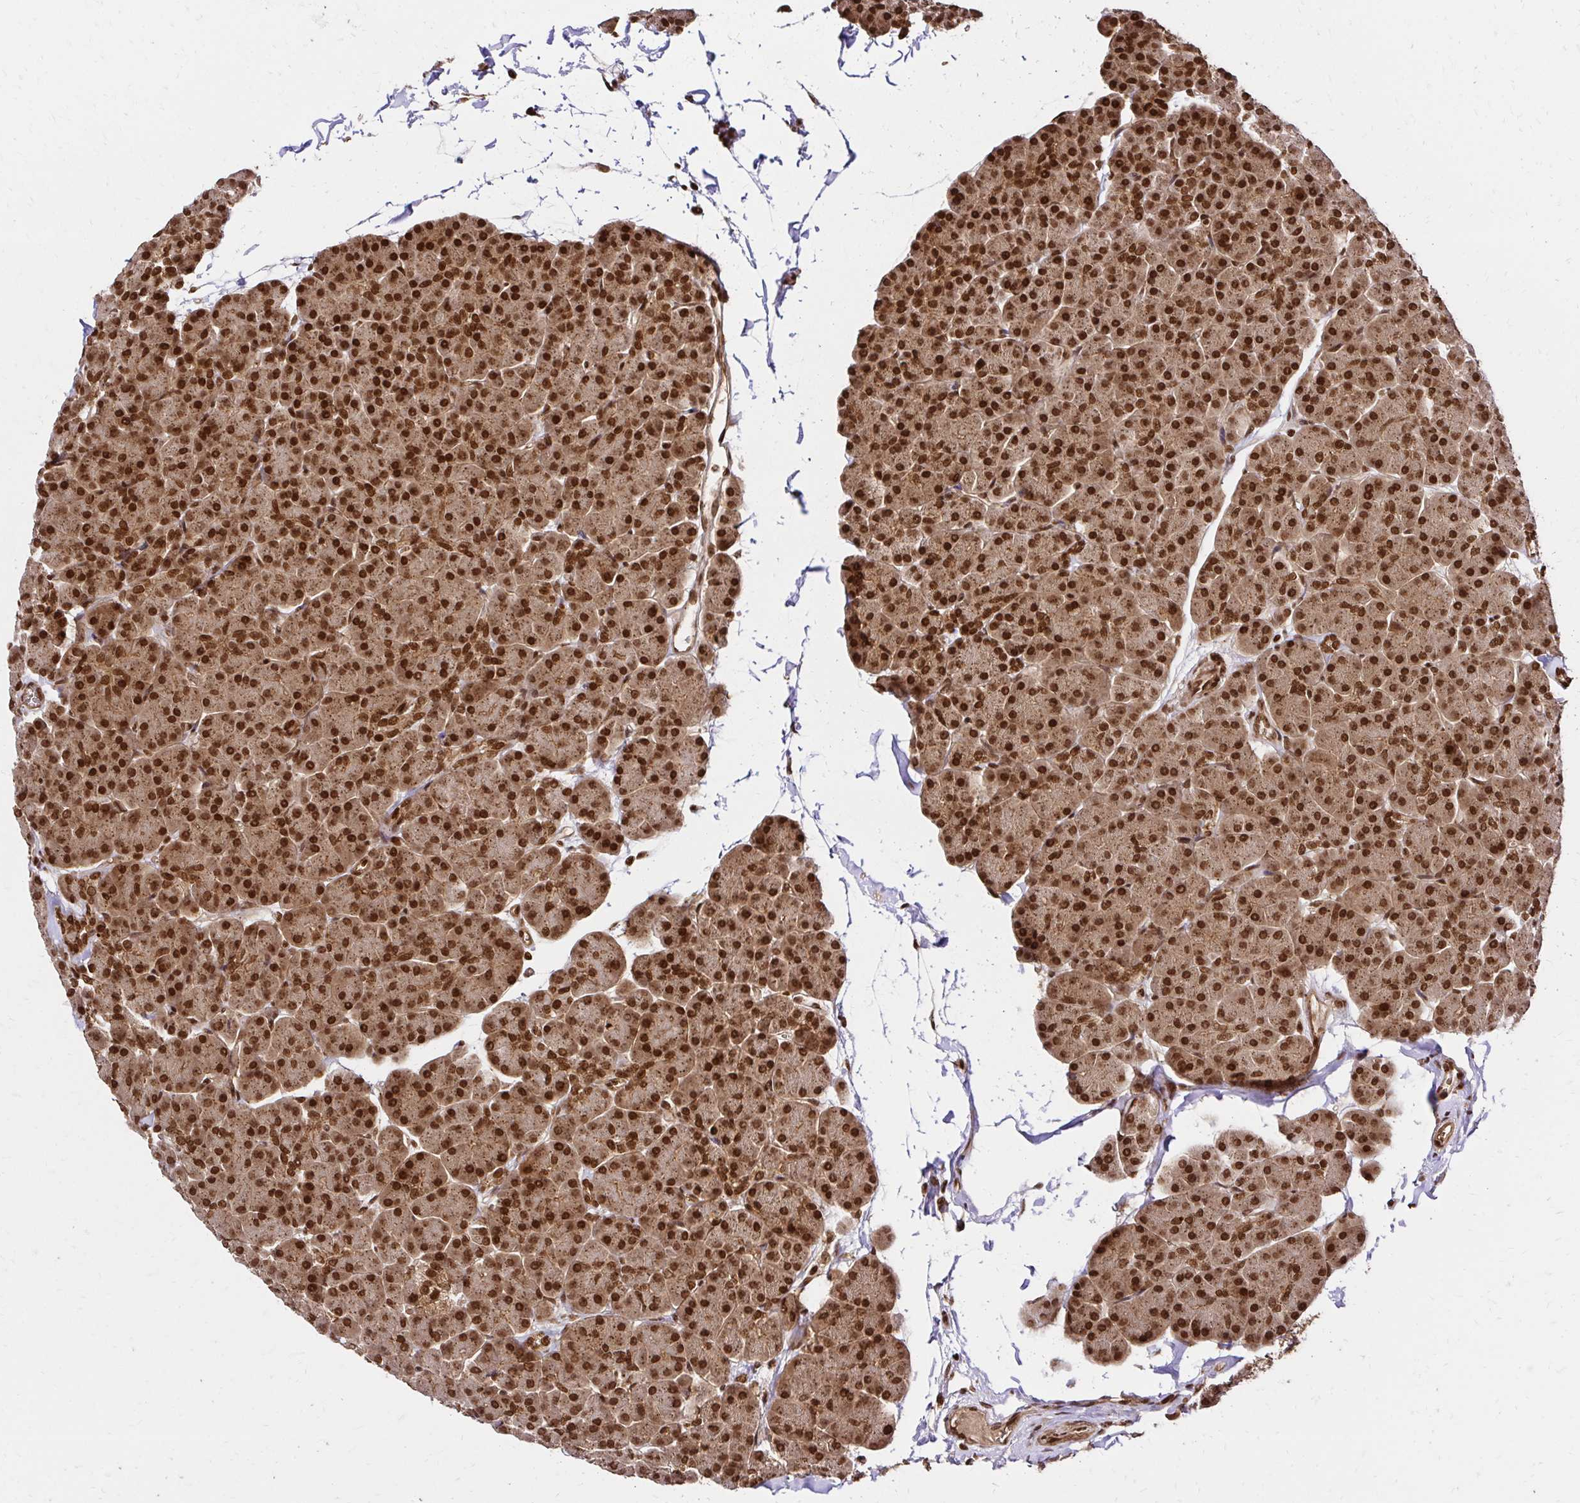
{"staining": {"intensity": "strong", "quantity": ">75%", "location": "cytoplasmic/membranous,nuclear"}, "tissue": "pancreas", "cell_type": "Exocrine glandular cells", "image_type": "normal", "snomed": [{"axis": "morphology", "description": "Normal tissue, NOS"}, {"axis": "topography", "description": "Pancreas"}, {"axis": "topography", "description": "Peripheral nerve tissue"}], "caption": "The histopathology image exhibits a brown stain indicating the presence of a protein in the cytoplasmic/membranous,nuclear of exocrine glandular cells in pancreas. The staining is performed using DAB brown chromogen to label protein expression. The nuclei are counter-stained blue using hematoxylin.", "gene": "GLYR1", "patient": {"sex": "male", "age": 54}}